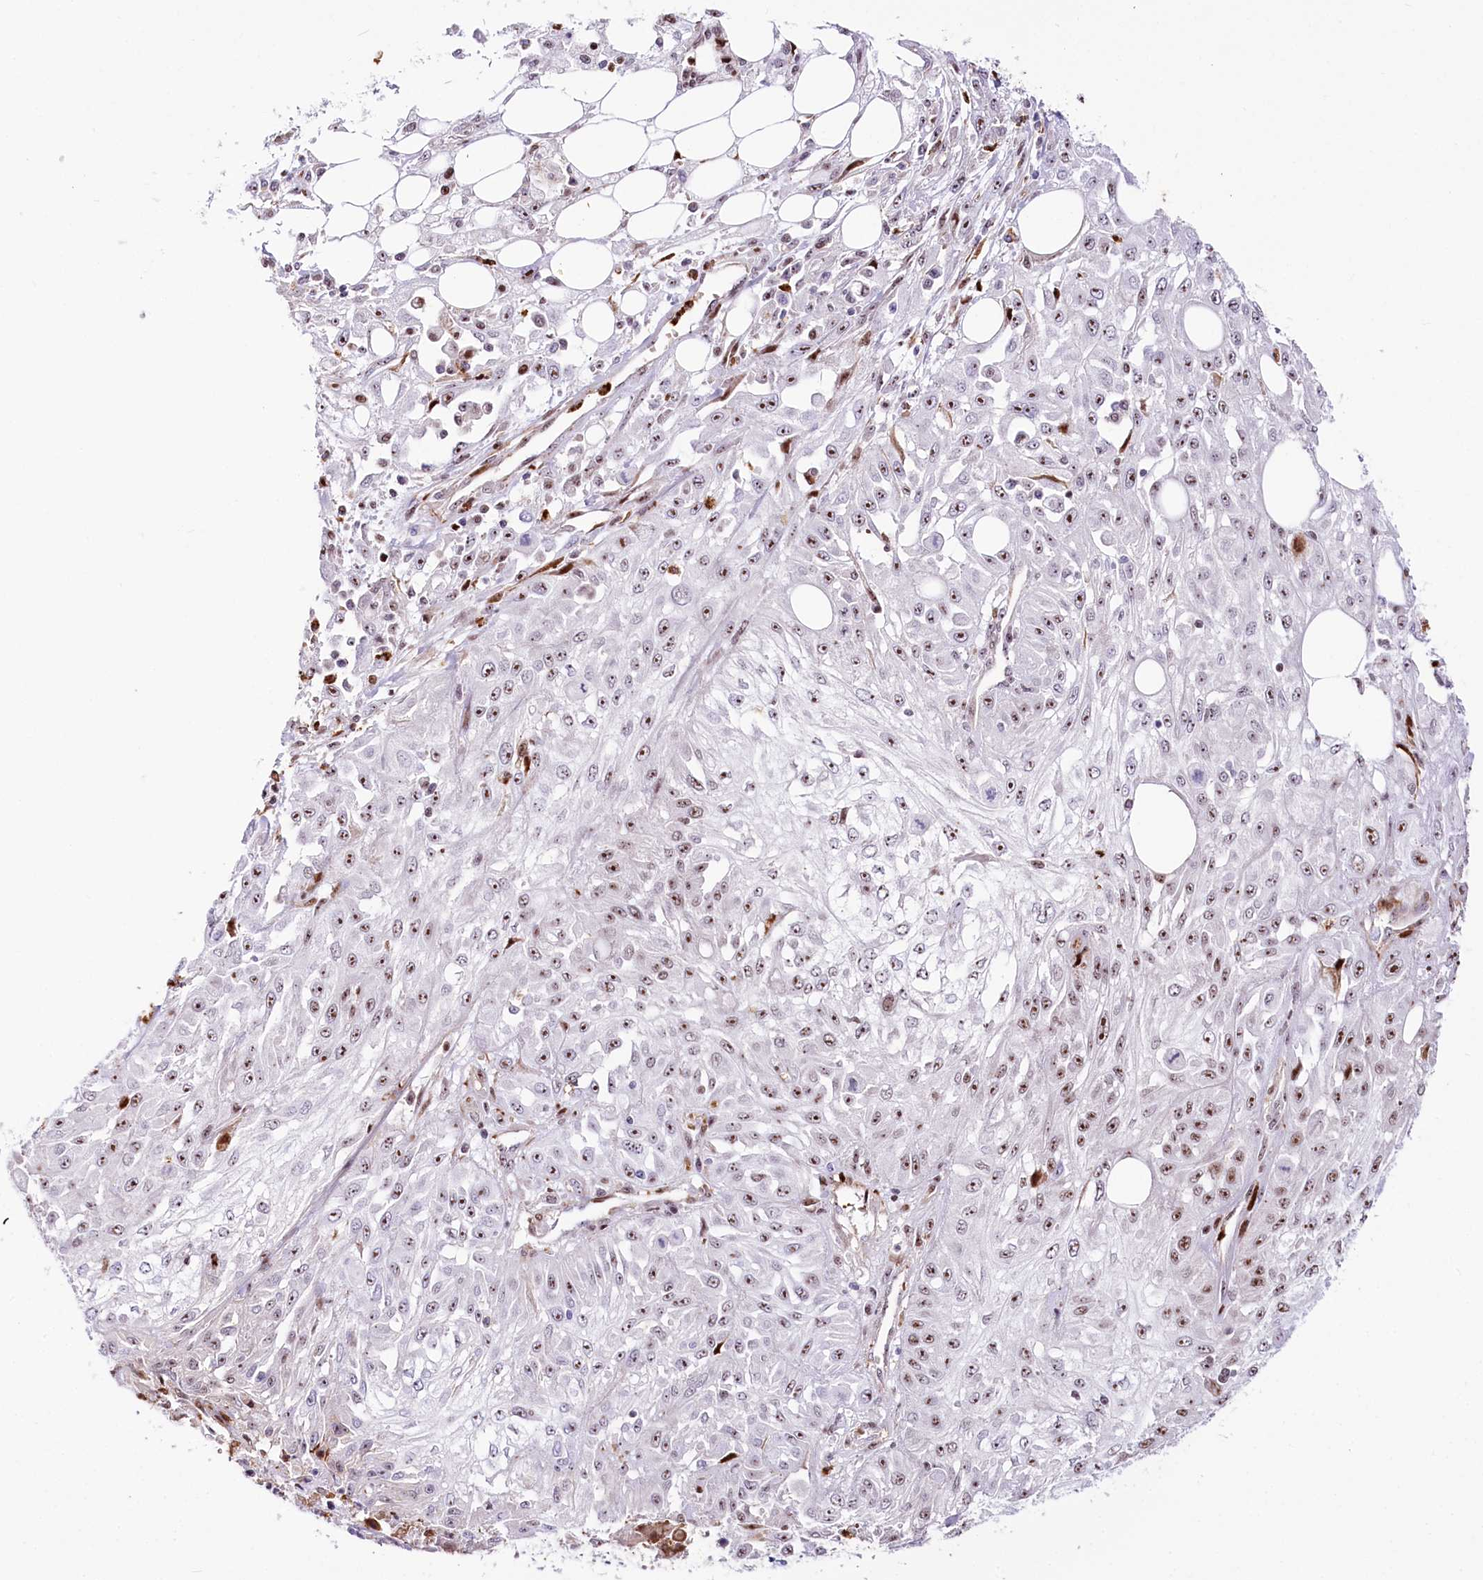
{"staining": {"intensity": "moderate", "quantity": ">75%", "location": "nuclear"}, "tissue": "skin cancer", "cell_type": "Tumor cells", "image_type": "cancer", "snomed": [{"axis": "morphology", "description": "Squamous cell carcinoma, NOS"}, {"axis": "morphology", "description": "Squamous cell carcinoma, metastatic, NOS"}, {"axis": "topography", "description": "Skin"}, {"axis": "topography", "description": "Lymph node"}], "caption": "Moderate nuclear expression for a protein is seen in approximately >75% of tumor cells of skin metastatic squamous cell carcinoma using IHC.", "gene": "PTMS", "patient": {"sex": "male", "age": 75}}